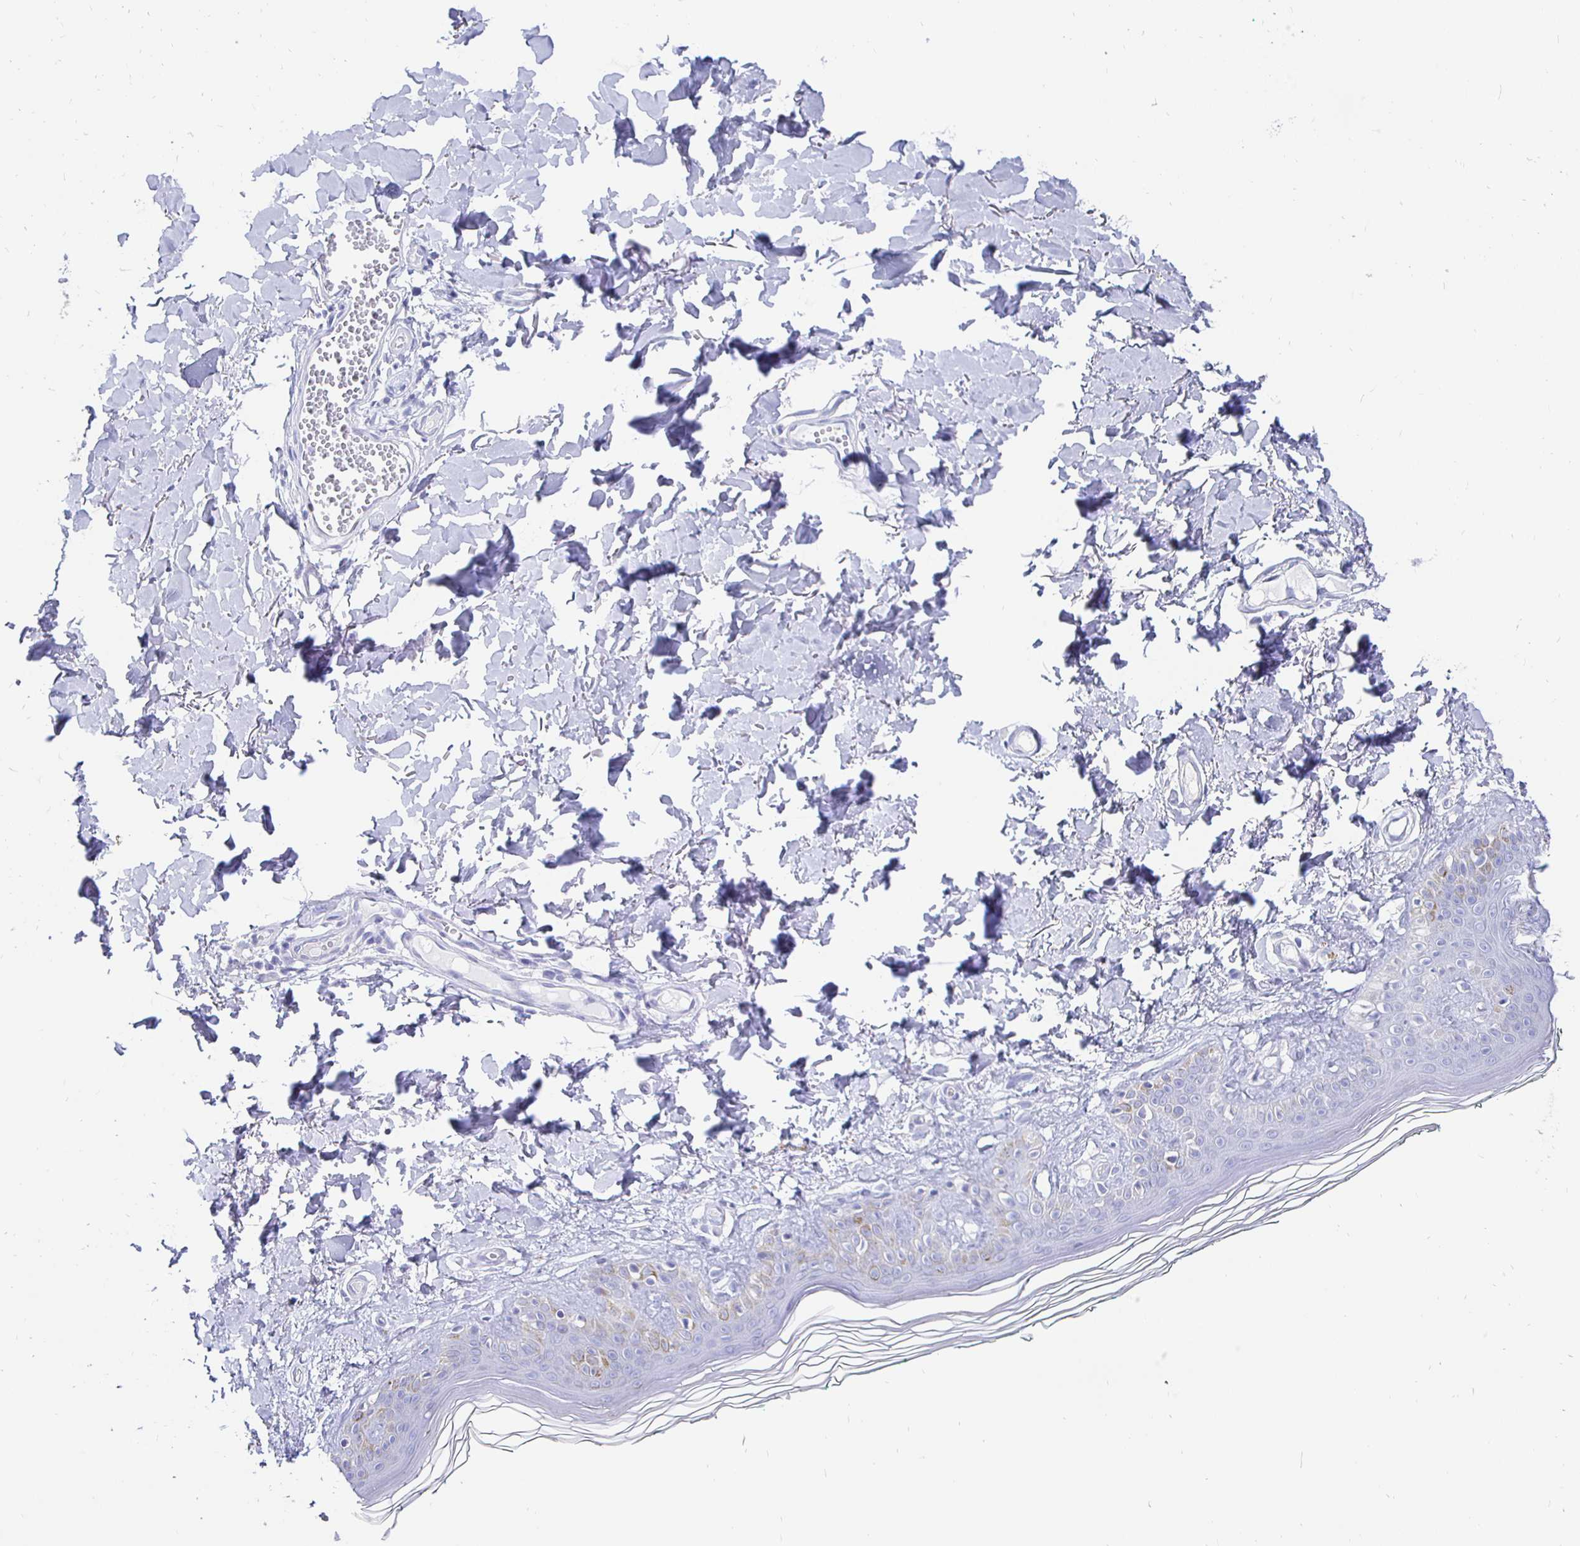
{"staining": {"intensity": "negative", "quantity": "none", "location": "none"}, "tissue": "skin", "cell_type": "Fibroblasts", "image_type": "normal", "snomed": [{"axis": "morphology", "description": "Normal tissue, NOS"}, {"axis": "topography", "description": "Skin"}, {"axis": "topography", "description": "Peripheral nerve tissue"}], "caption": "This is a micrograph of IHC staining of benign skin, which shows no expression in fibroblasts. The staining is performed using DAB brown chromogen with nuclei counter-stained in using hematoxylin.", "gene": "CR2", "patient": {"sex": "female", "age": 45}}